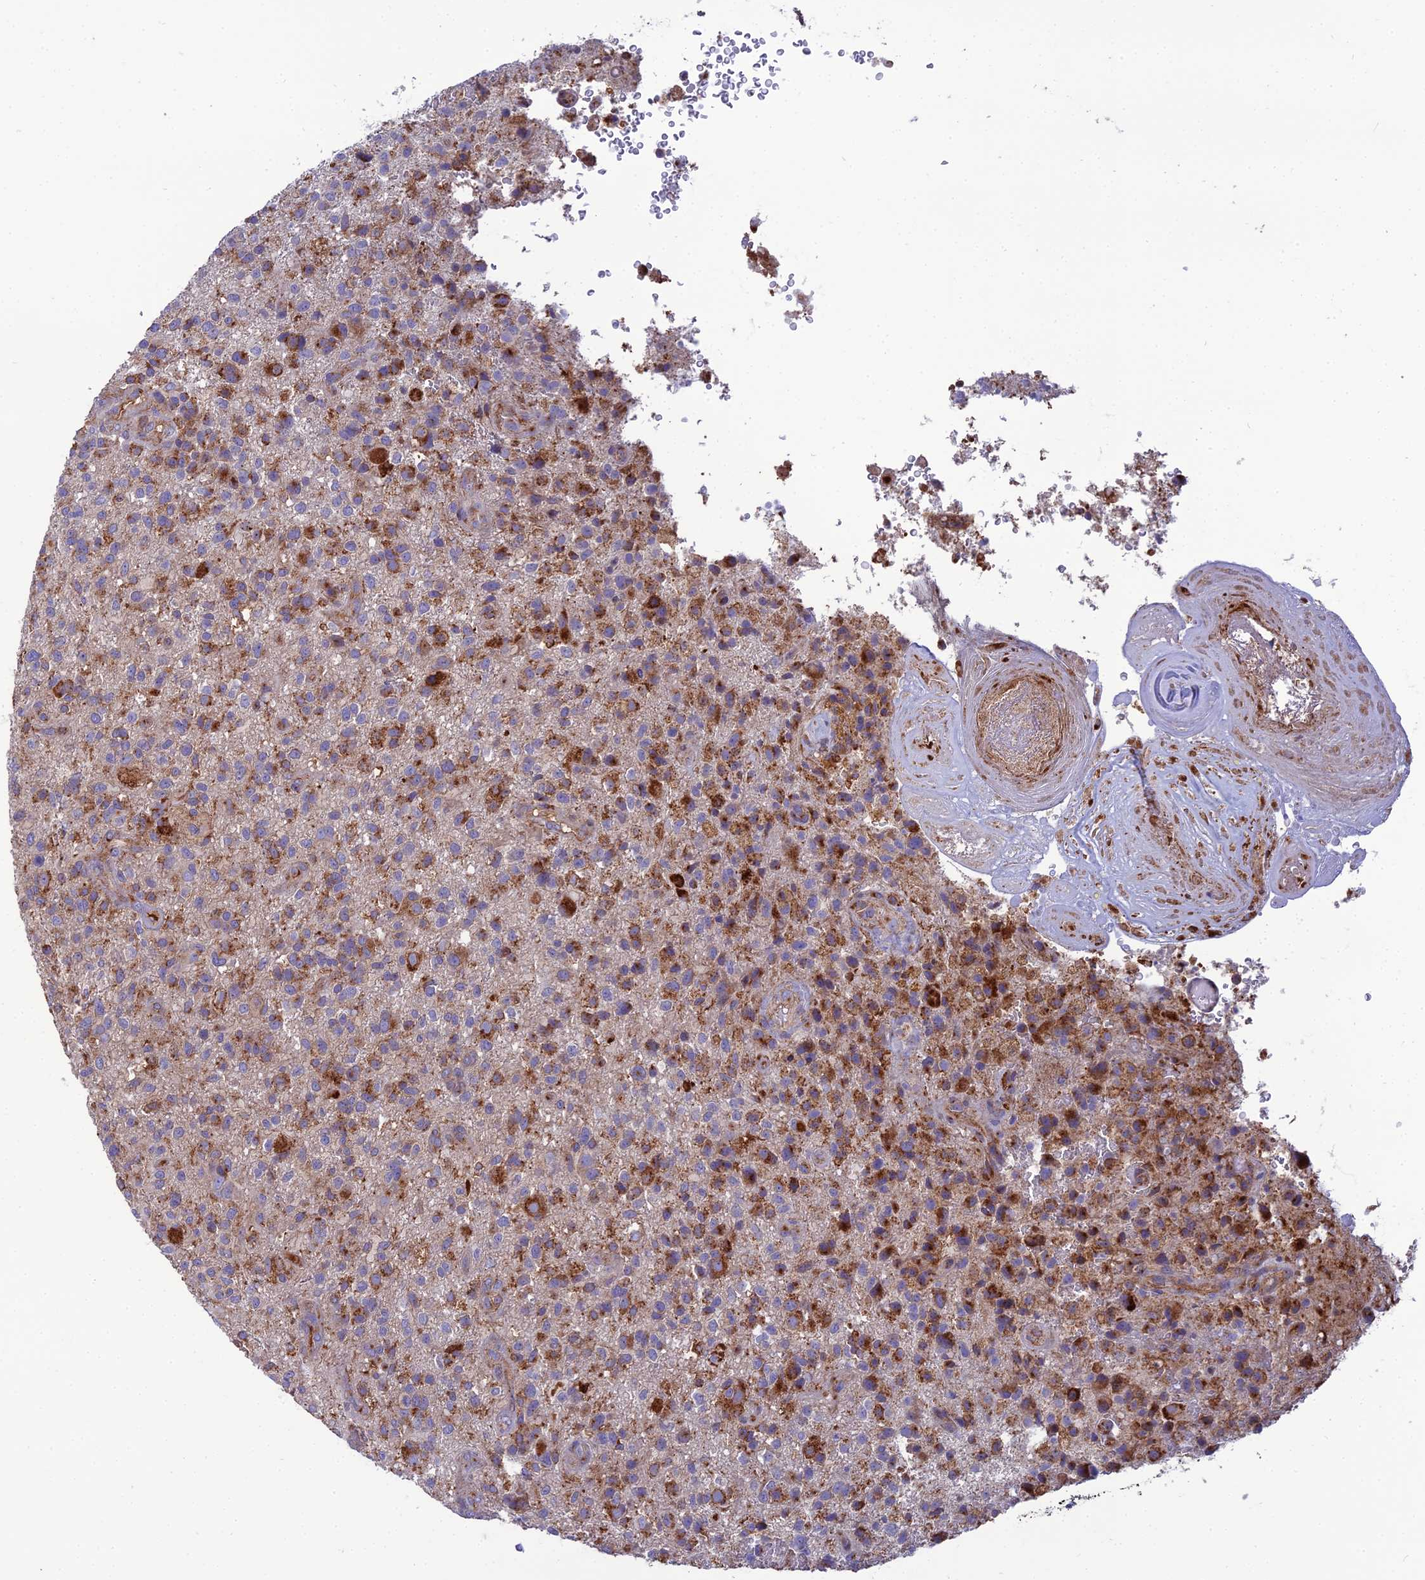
{"staining": {"intensity": "moderate", "quantity": ">75%", "location": "cytoplasmic/membranous"}, "tissue": "glioma", "cell_type": "Tumor cells", "image_type": "cancer", "snomed": [{"axis": "morphology", "description": "Glioma, malignant, High grade"}, {"axis": "topography", "description": "Brain"}], "caption": "Protein staining of malignant glioma (high-grade) tissue exhibits moderate cytoplasmic/membranous expression in about >75% of tumor cells.", "gene": "LNPEP", "patient": {"sex": "male", "age": 47}}